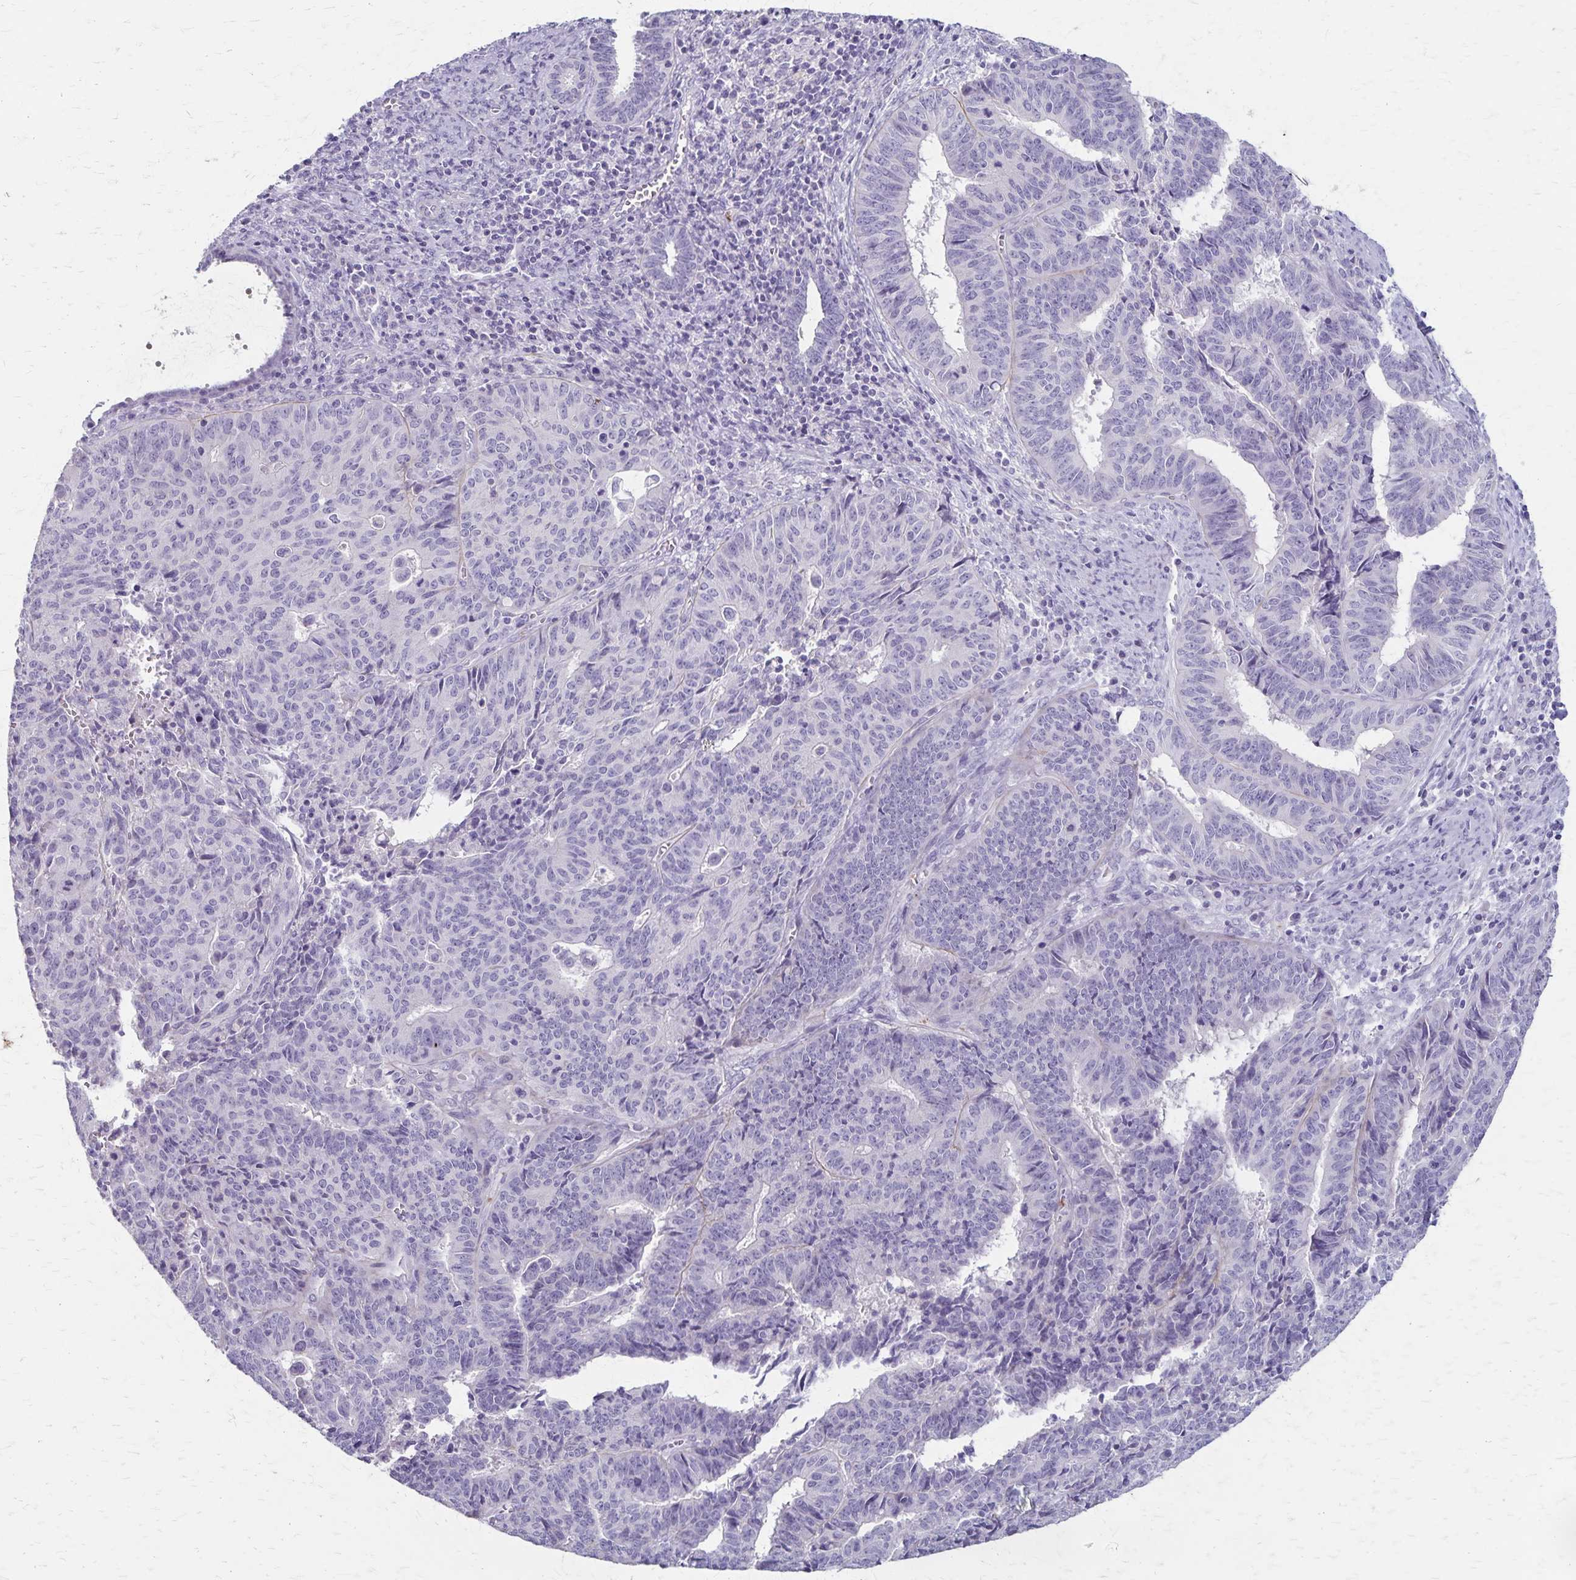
{"staining": {"intensity": "negative", "quantity": "none", "location": "none"}, "tissue": "endometrial cancer", "cell_type": "Tumor cells", "image_type": "cancer", "snomed": [{"axis": "morphology", "description": "Adenocarcinoma, NOS"}, {"axis": "topography", "description": "Endometrium"}], "caption": "Immunohistochemical staining of human endometrial cancer (adenocarcinoma) exhibits no significant expression in tumor cells.", "gene": "RASL10B", "patient": {"sex": "female", "age": 65}}